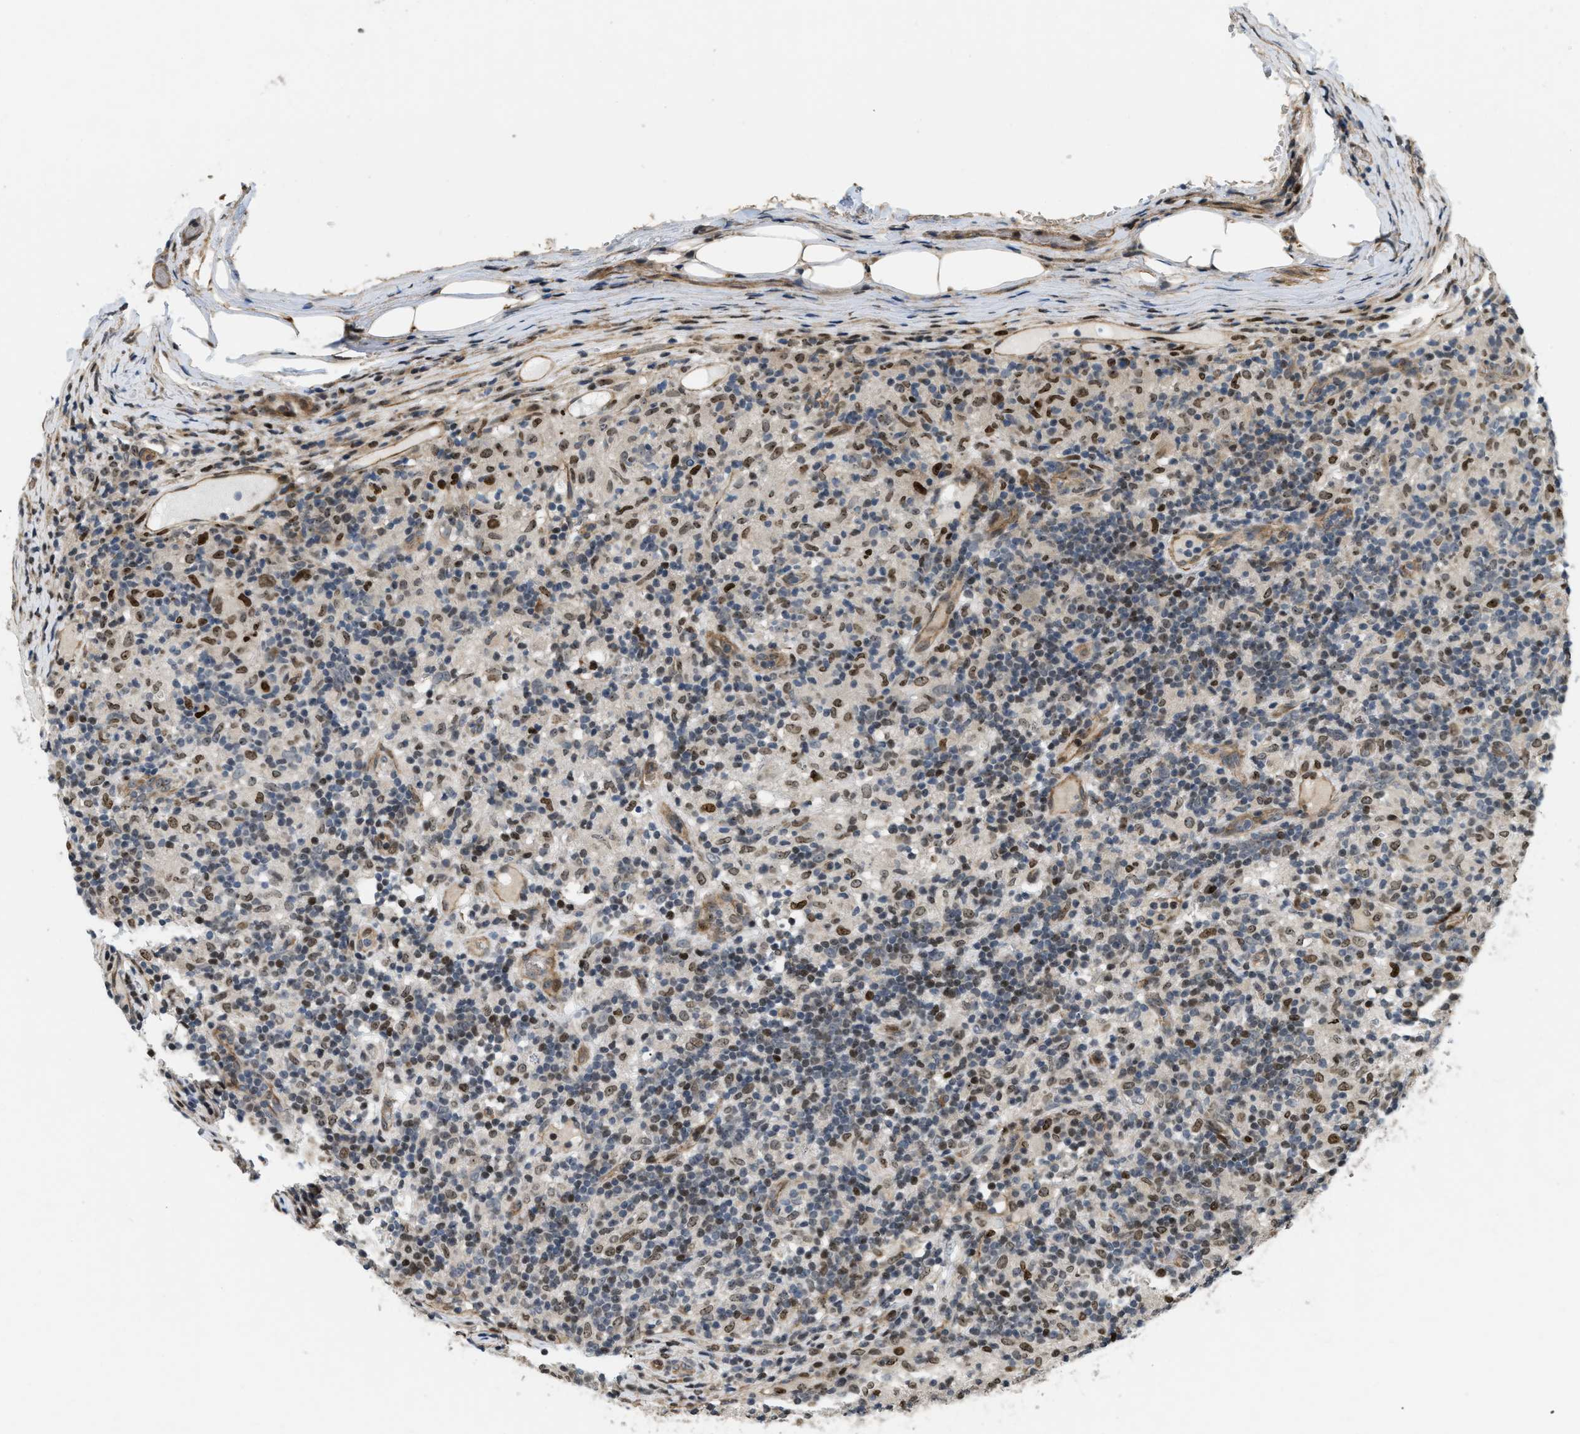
{"staining": {"intensity": "moderate", "quantity": ">75%", "location": "nuclear"}, "tissue": "lymphoma", "cell_type": "Tumor cells", "image_type": "cancer", "snomed": [{"axis": "morphology", "description": "Hodgkin's disease, NOS"}, {"axis": "topography", "description": "Lymph node"}], "caption": "Approximately >75% of tumor cells in human Hodgkin's disease exhibit moderate nuclear protein expression as visualized by brown immunohistochemical staining.", "gene": "LTA4H", "patient": {"sex": "male", "age": 70}}